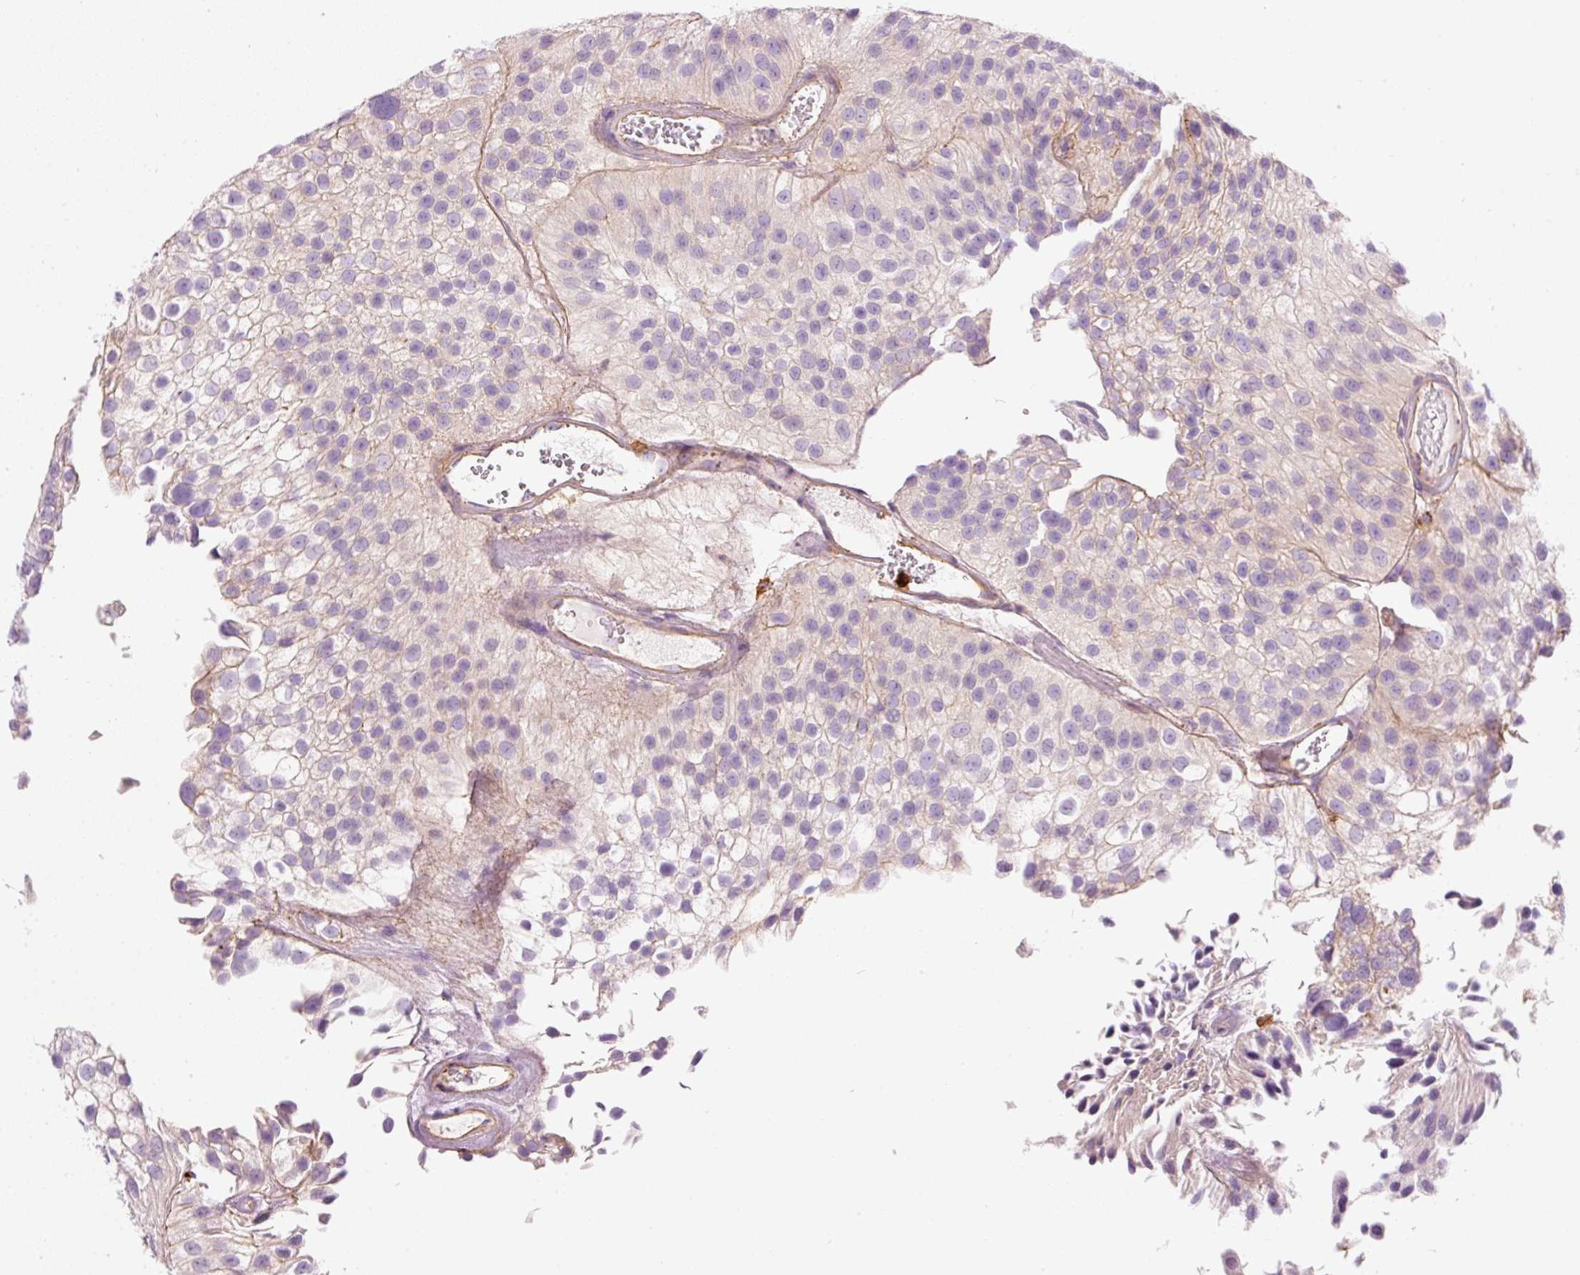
{"staining": {"intensity": "negative", "quantity": "none", "location": "none"}, "tissue": "urothelial cancer", "cell_type": "Tumor cells", "image_type": "cancer", "snomed": [{"axis": "morphology", "description": "Urothelial carcinoma, NOS"}, {"axis": "topography", "description": "Urinary bladder"}], "caption": "Photomicrograph shows no significant protein positivity in tumor cells of transitional cell carcinoma. The staining was performed using DAB (3,3'-diaminobenzidine) to visualize the protein expression in brown, while the nuclei were stained in blue with hematoxylin (Magnification: 20x).", "gene": "MAP3K3", "patient": {"sex": "male", "age": 87}}